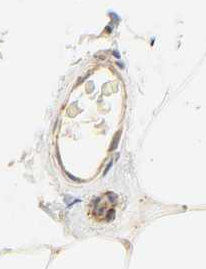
{"staining": {"intensity": "weak", "quantity": ">75%", "location": "cytoplasmic/membranous"}, "tissue": "adipose tissue", "cell_type": "Adipocytes", "image_type": "normal", "snomed": [{"axis": "morphology", "description": "Normal tissue, NOS"}, {"axis": "topography", "description": "Breast"}, {"axis": "topography", "description": "Soft tissue"}], "caption": "Immunohistochemistry micrograph of benign adipose tissue: human adipose tissue stained using immunohistochemistry shows low levels of weak protein expression localized specifically in the cytoplasmic/membranous of adipocytes, appearing as a cytoplasmic/membranous brown color.", "gene": "ZMAT5", "patient": {"sex": "female", "age": 25}}